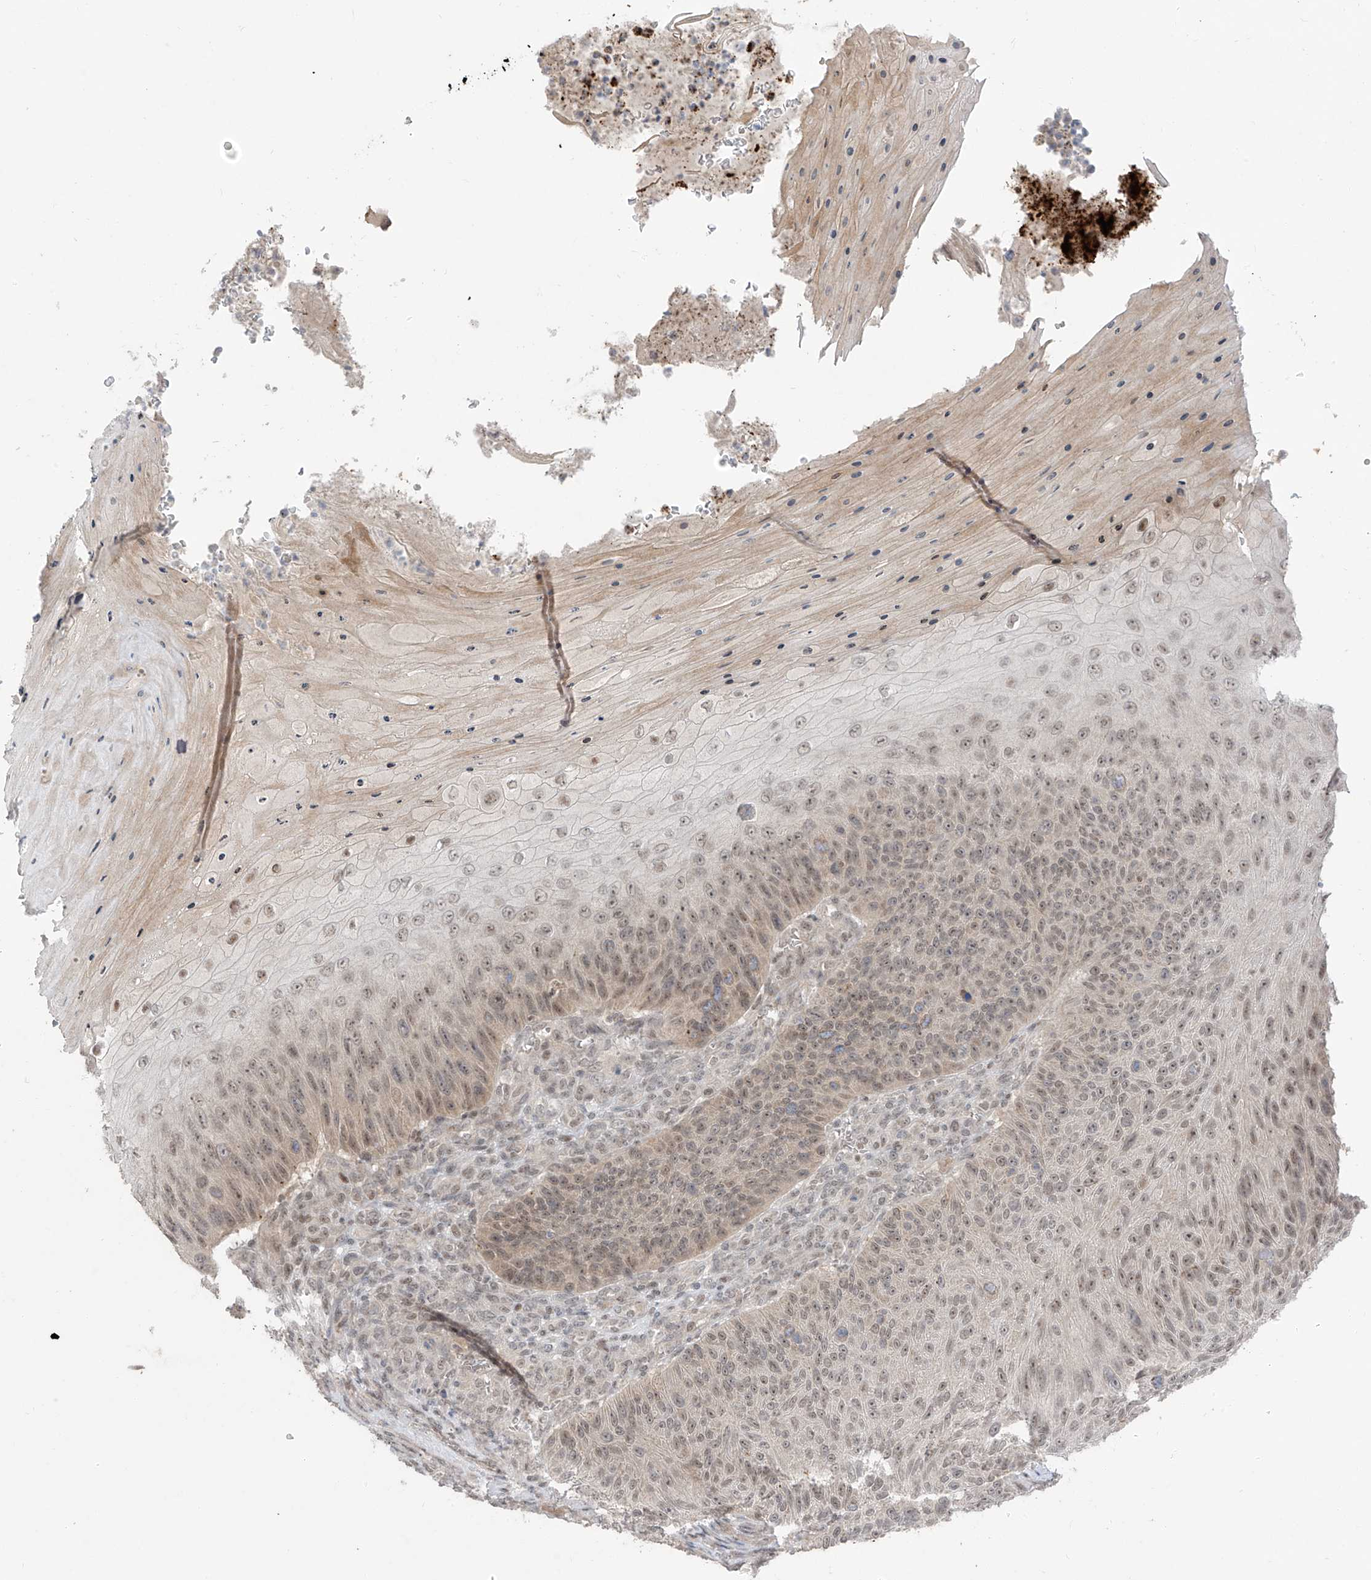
{"staining": {"intensity": "weak", "quantity": ">75%", "location": "nuclear"}, "tissue": "skin cancer", "cell_type": "Tumor cells", "image_type": "cancer", "snomed": [{"axis": "morphology", "description": "Squamous cell carcinoma, NOS"}, {"axis": "topography", "description": "Skin"}], "caption": "Tumor cells exhibit low levels of weak nuclear expression in about >75% of cells in human squamous cell carcinoma (skin).", "gene": "OGT", "patient": {"sex": "female", "age": 88}}